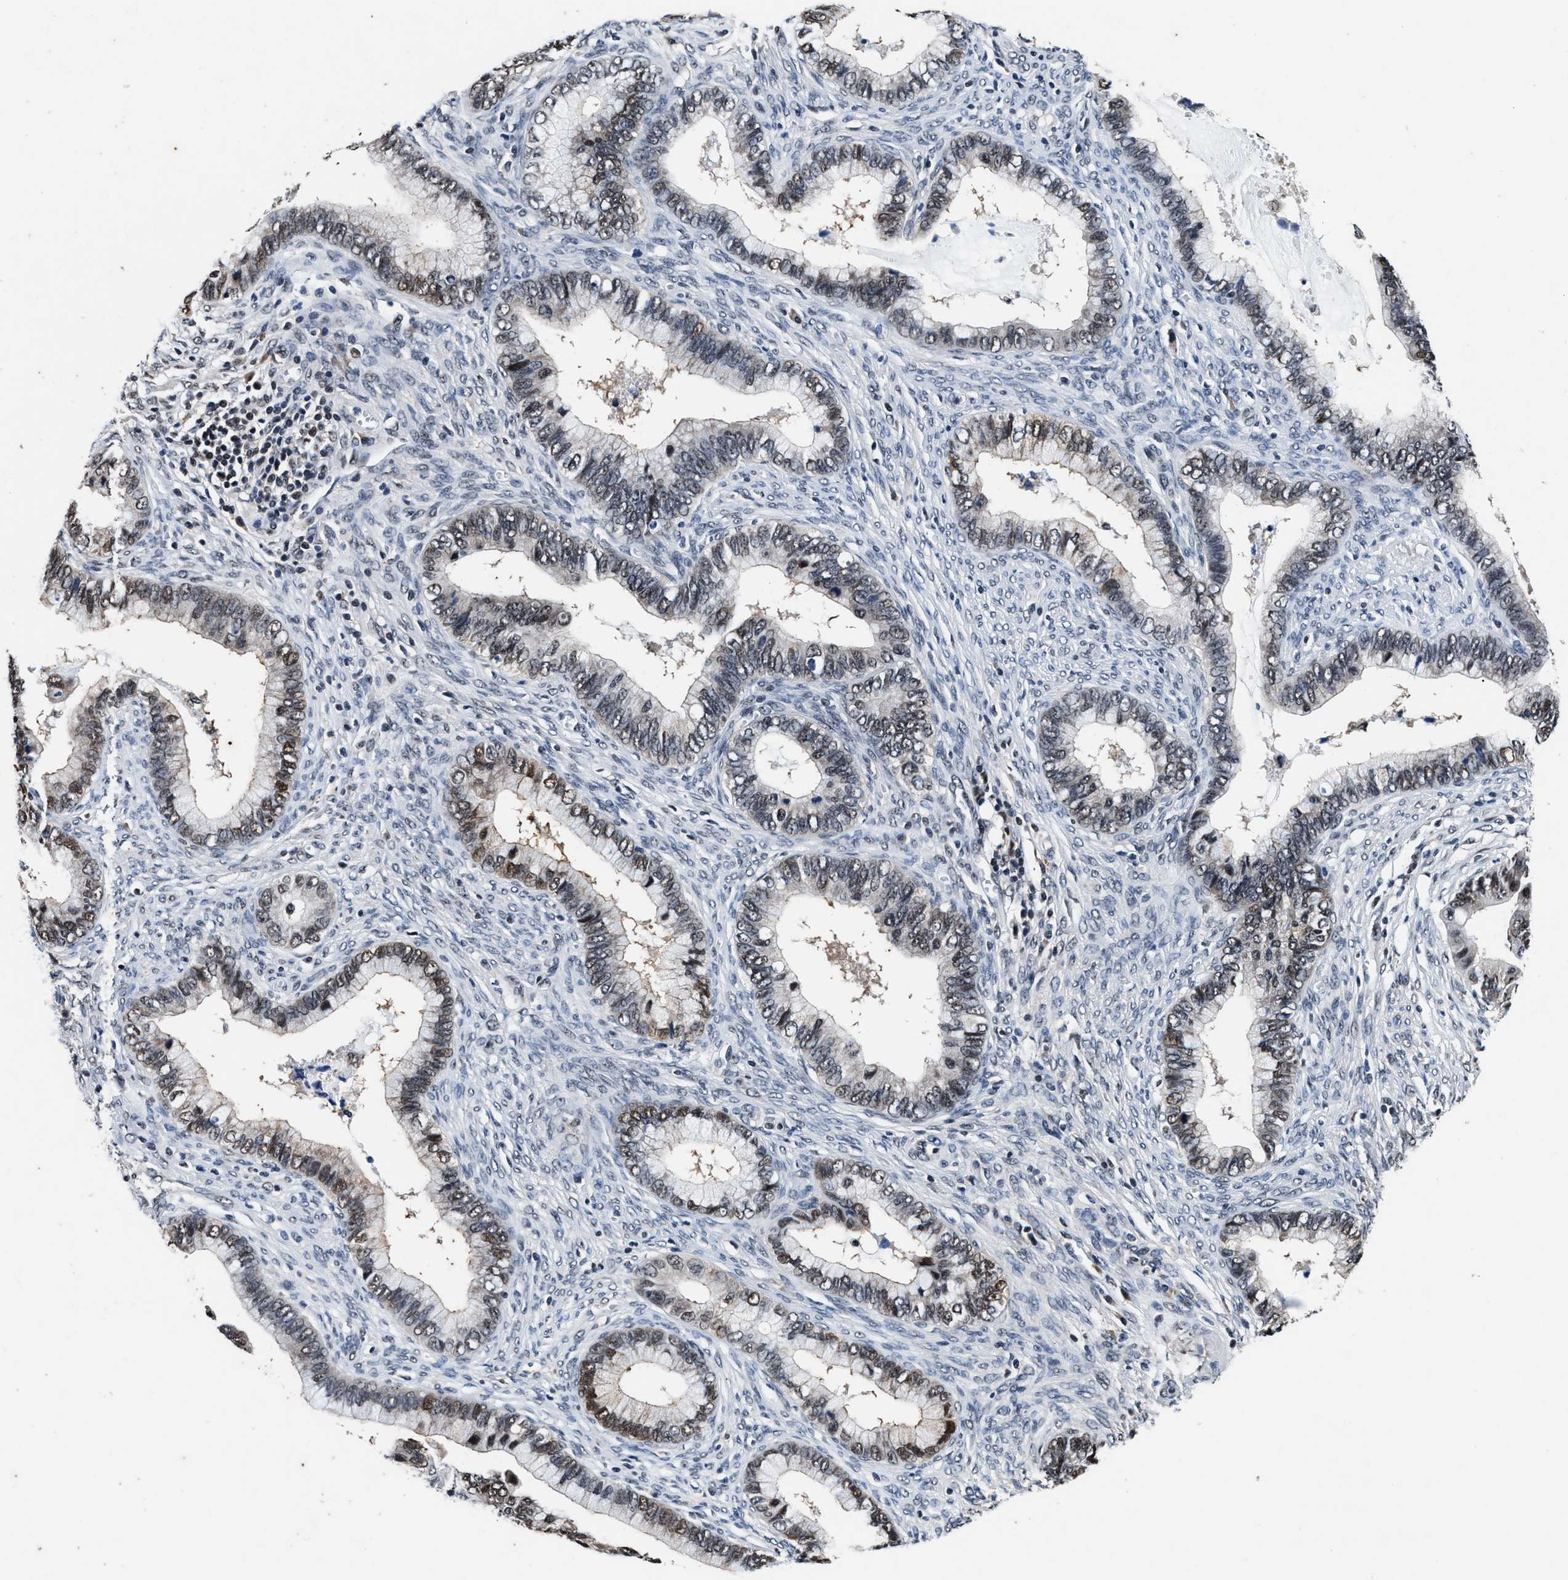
{"staining": {"intensity": "moderate", "quantity": "<25%", "location": "nuclear"}, "tissue": "cervical cancer", "cell_type": "Tumor cells", "image_type": "cancer", "snomed": [{"axis": "morphology", "description": "Adenocarcinoma, NOS"}, {"axis": "topography", "description": "Cervix"}], "caption": "Human adenocarcinoma (cervical) stained with a brown dye exhibits moderate nuclear positive expression in approximately <25% of tumor cells.", "gene": "USP16", "patient": {"sex": "female", "age": 44}}